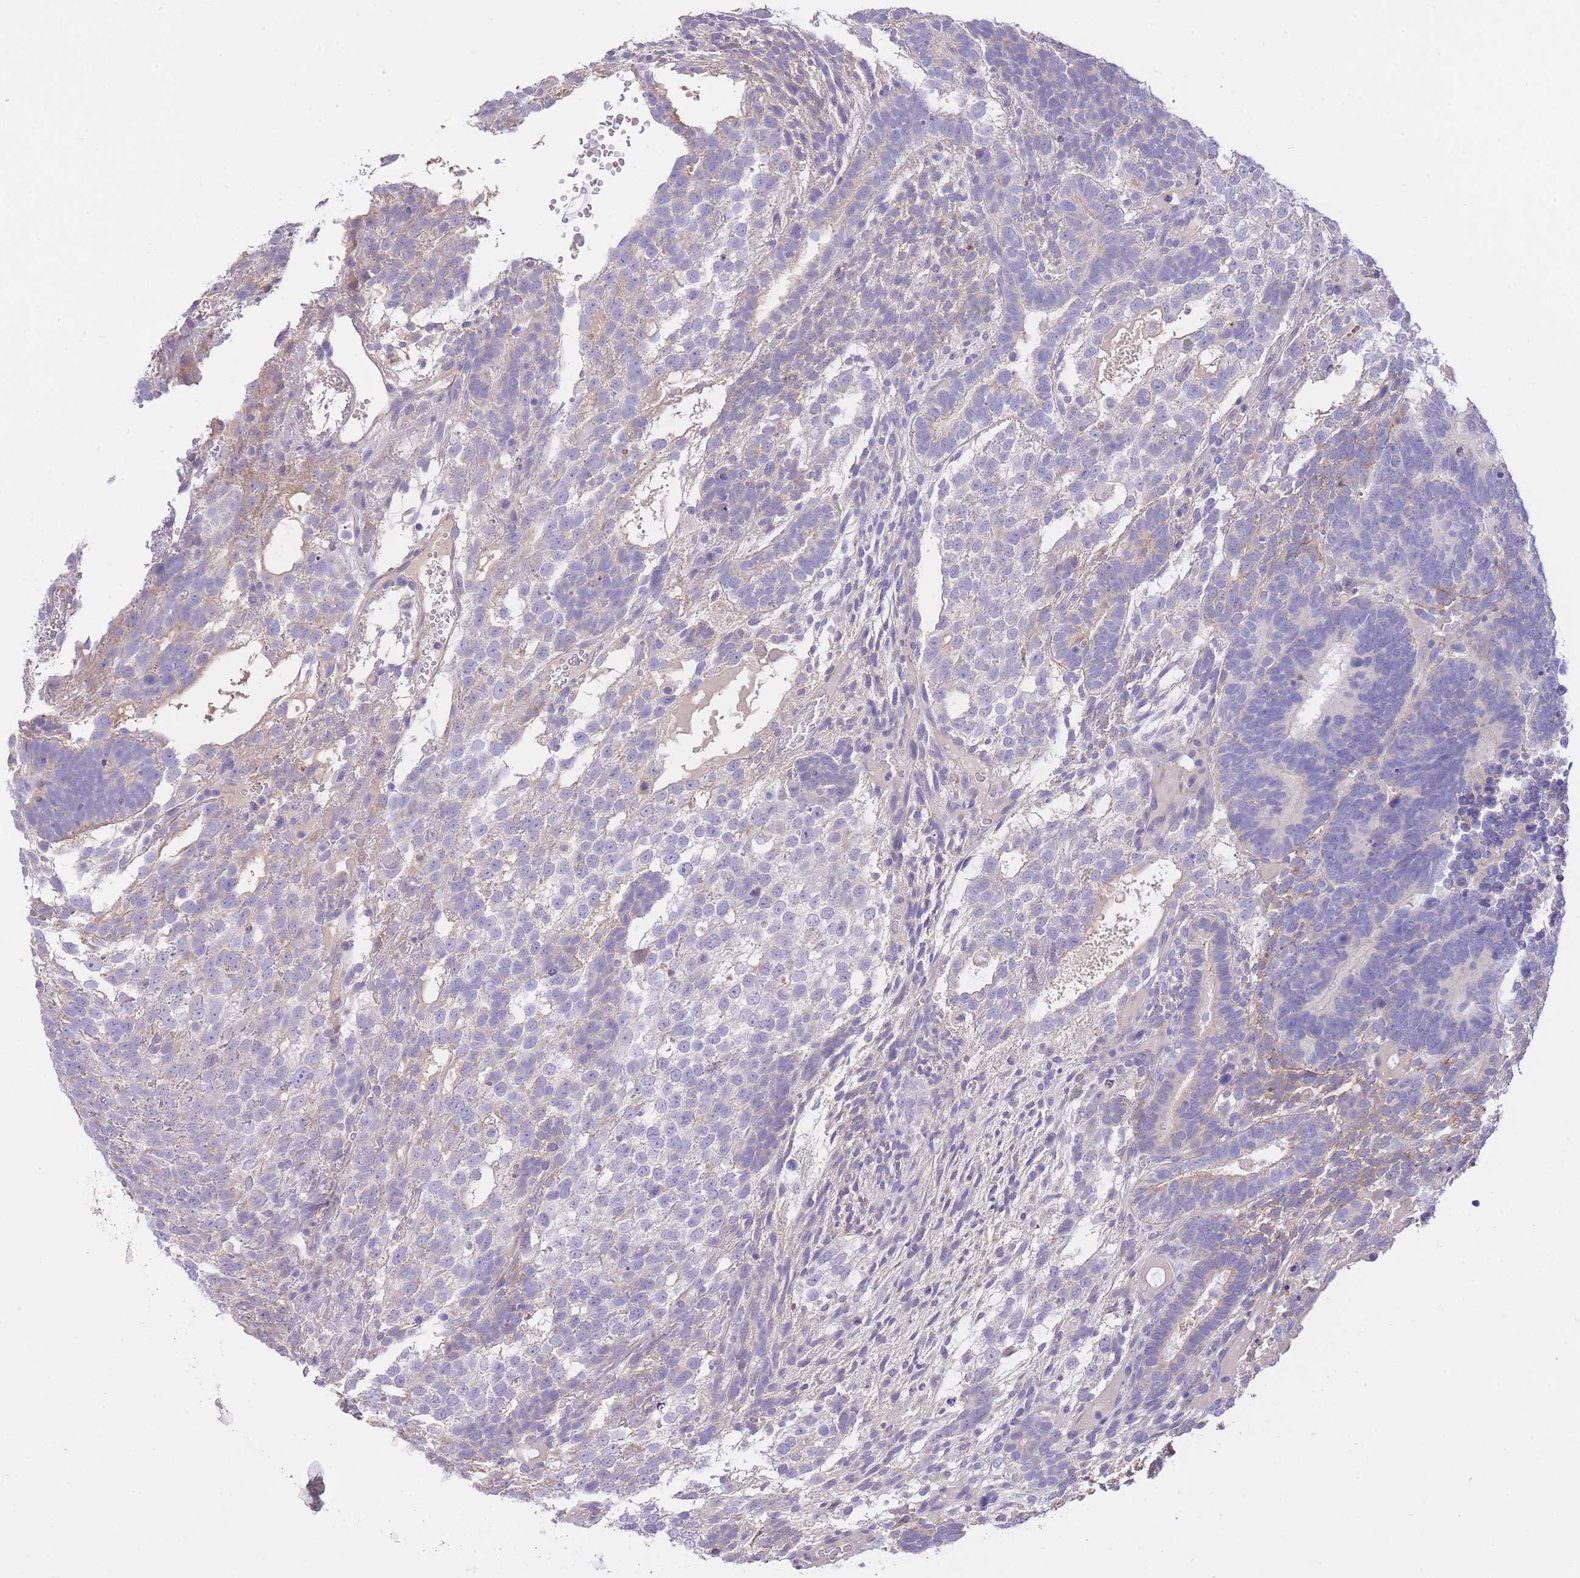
{"staining": {"intensity": "negative", "quantity": "none", "location": "none"}, "tissue": "testis cancer", "cell_type": "Tumor cells", "image_type": "cancer", "snomed": [{"axis": "morphology", "description": "Carcinoma, Embryonal, NOS"}, {"axis": "topography", "description": "Testis"}], "caption": "Testis embryonal carcinoma was stained to show a protein in brown. There is no significant expression in tumor cells.", "gene": "PGM1", "patient": {"sex": "male", "age": 23}}